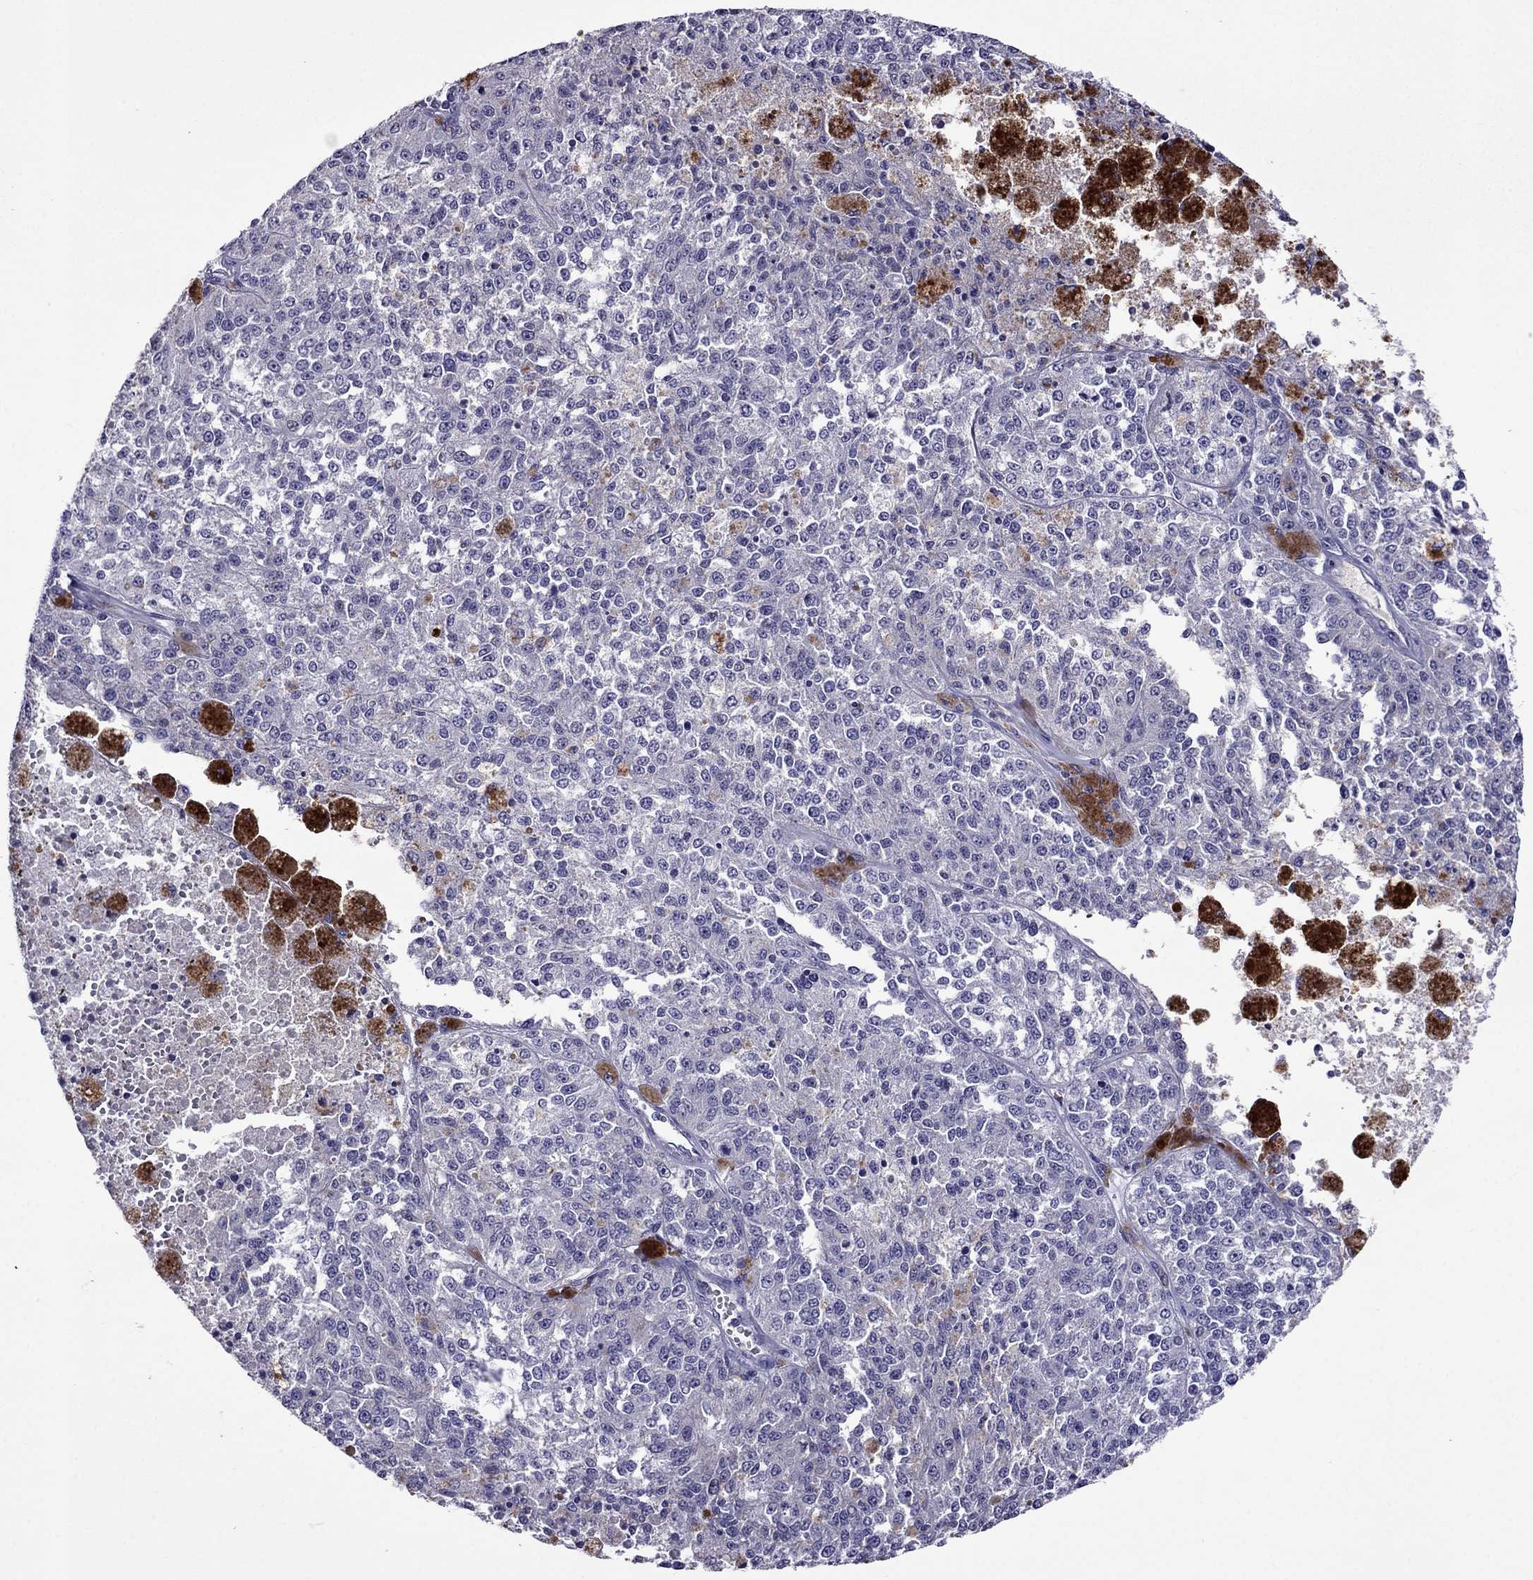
{"staining": {"intensity": "negative", "quantity": "none", "location": "none"}, "tissue": "melanoma", "cell_type": "Tumor cells", "image_type": "cancer", "snomed": [{"axis": "morphology", "description": "Malignant melanoma, Metastatic site"}, {"axis": "topography", "description": "Lymph node"}], "caption": "Melanoma was stained to show a protein in brown. There is no significant expression in tumor cells.", "gene": "SPTBN4", "patient": {"sex": "female", "age": 64}}